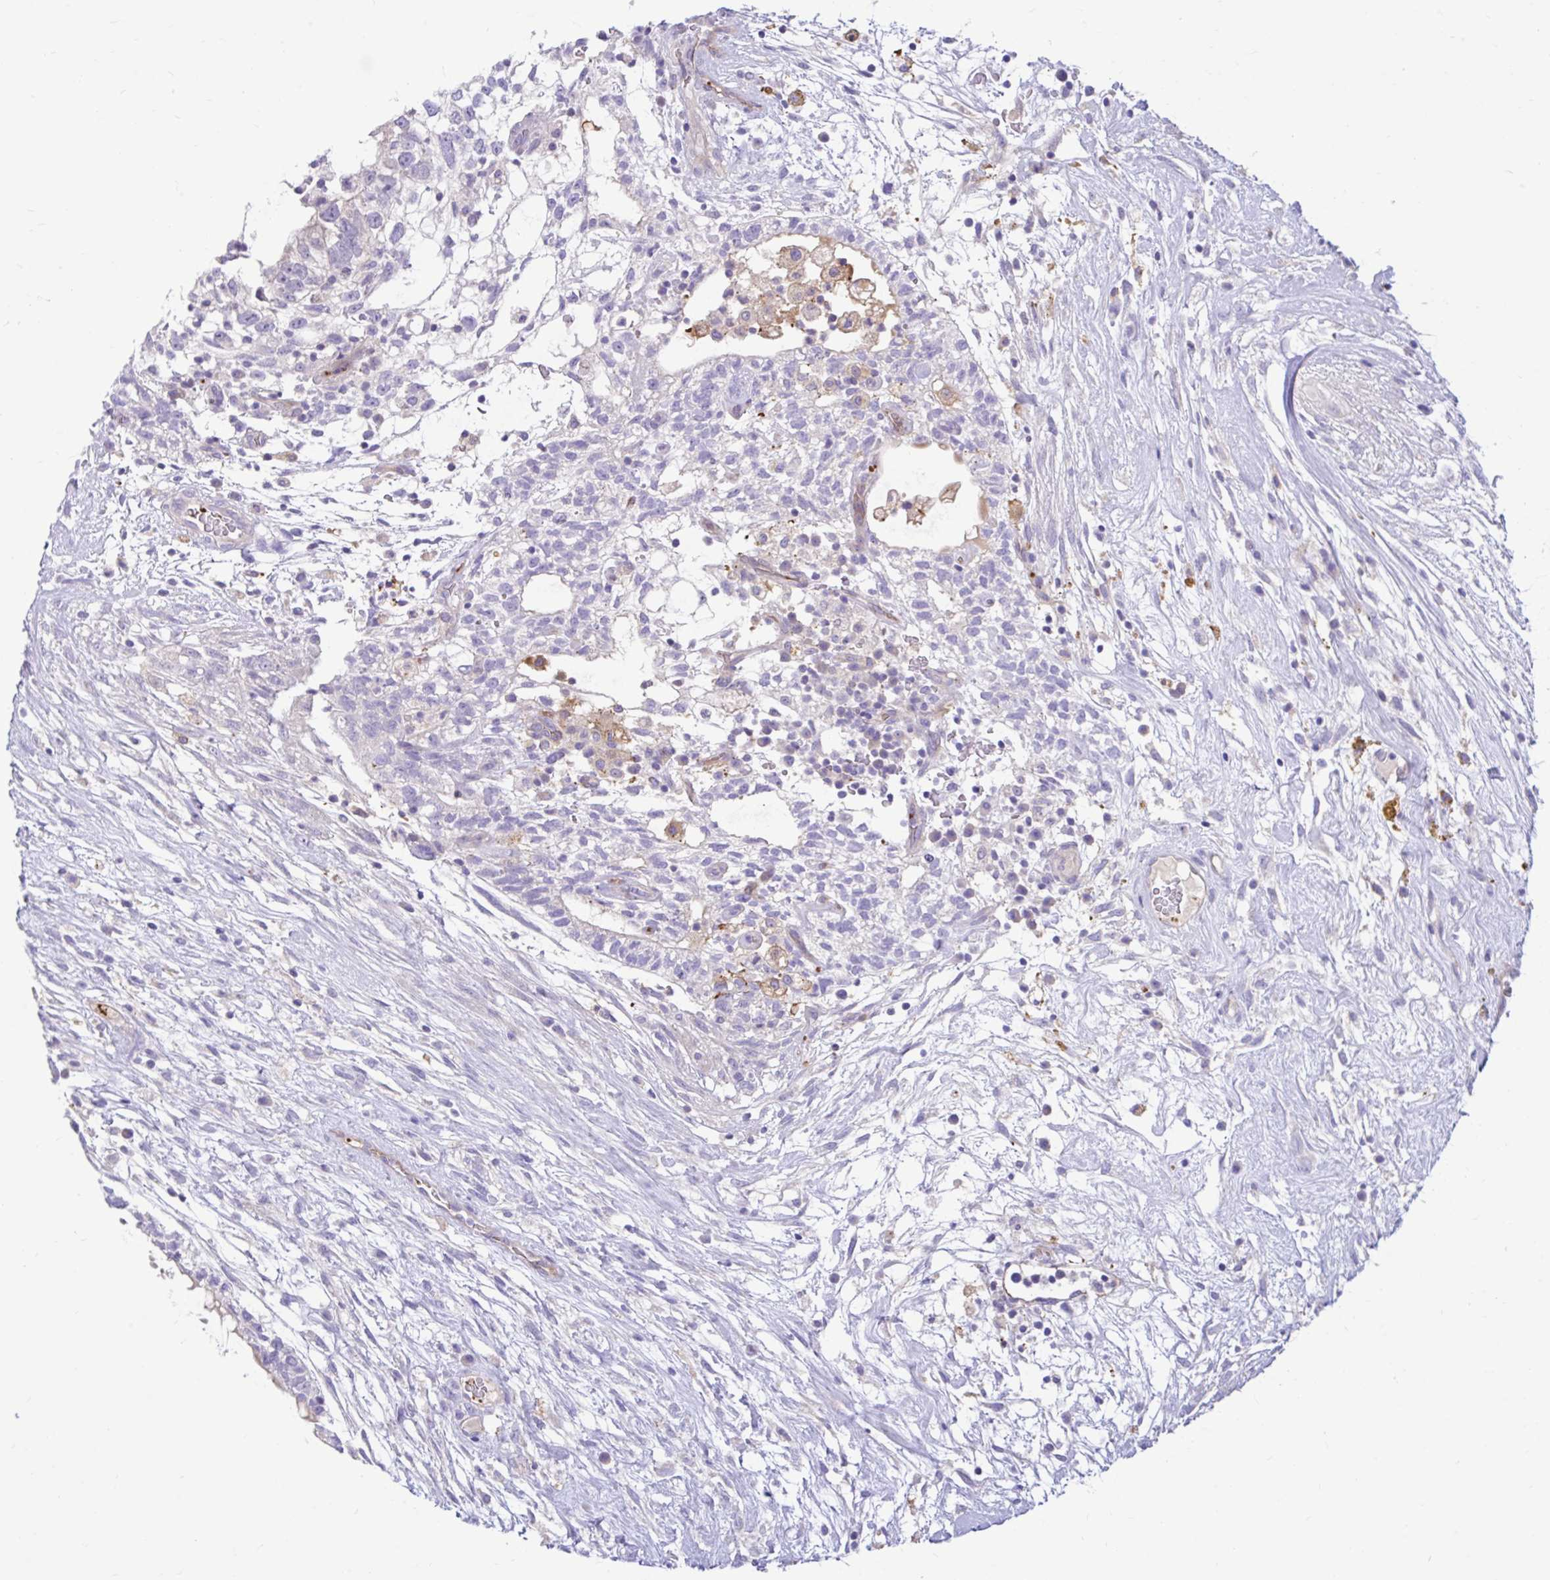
{"staining": {"intensity": "negative", "quantity": "none", "location": "none"}, "tissue": "testis cancer", "cell_type": "Tumor cells", "image_type": "cancer", "snomed": [{"axis": "morphology", "description": "Carcinoma, Embryonal, NOS"}, {"axis": "topography", "description": "Testis"}], "caption": "Tumor cells show no significant expression in testis embryonal carcinoma. (Stains: DAB (3,3'-diaminobenzidine) IHC with hematoxylin counter stain, Microscopy: brightfield microscopy at high magnification).", "gene": "ESPNL", "patient": {"sex": "male", "age": 32}}